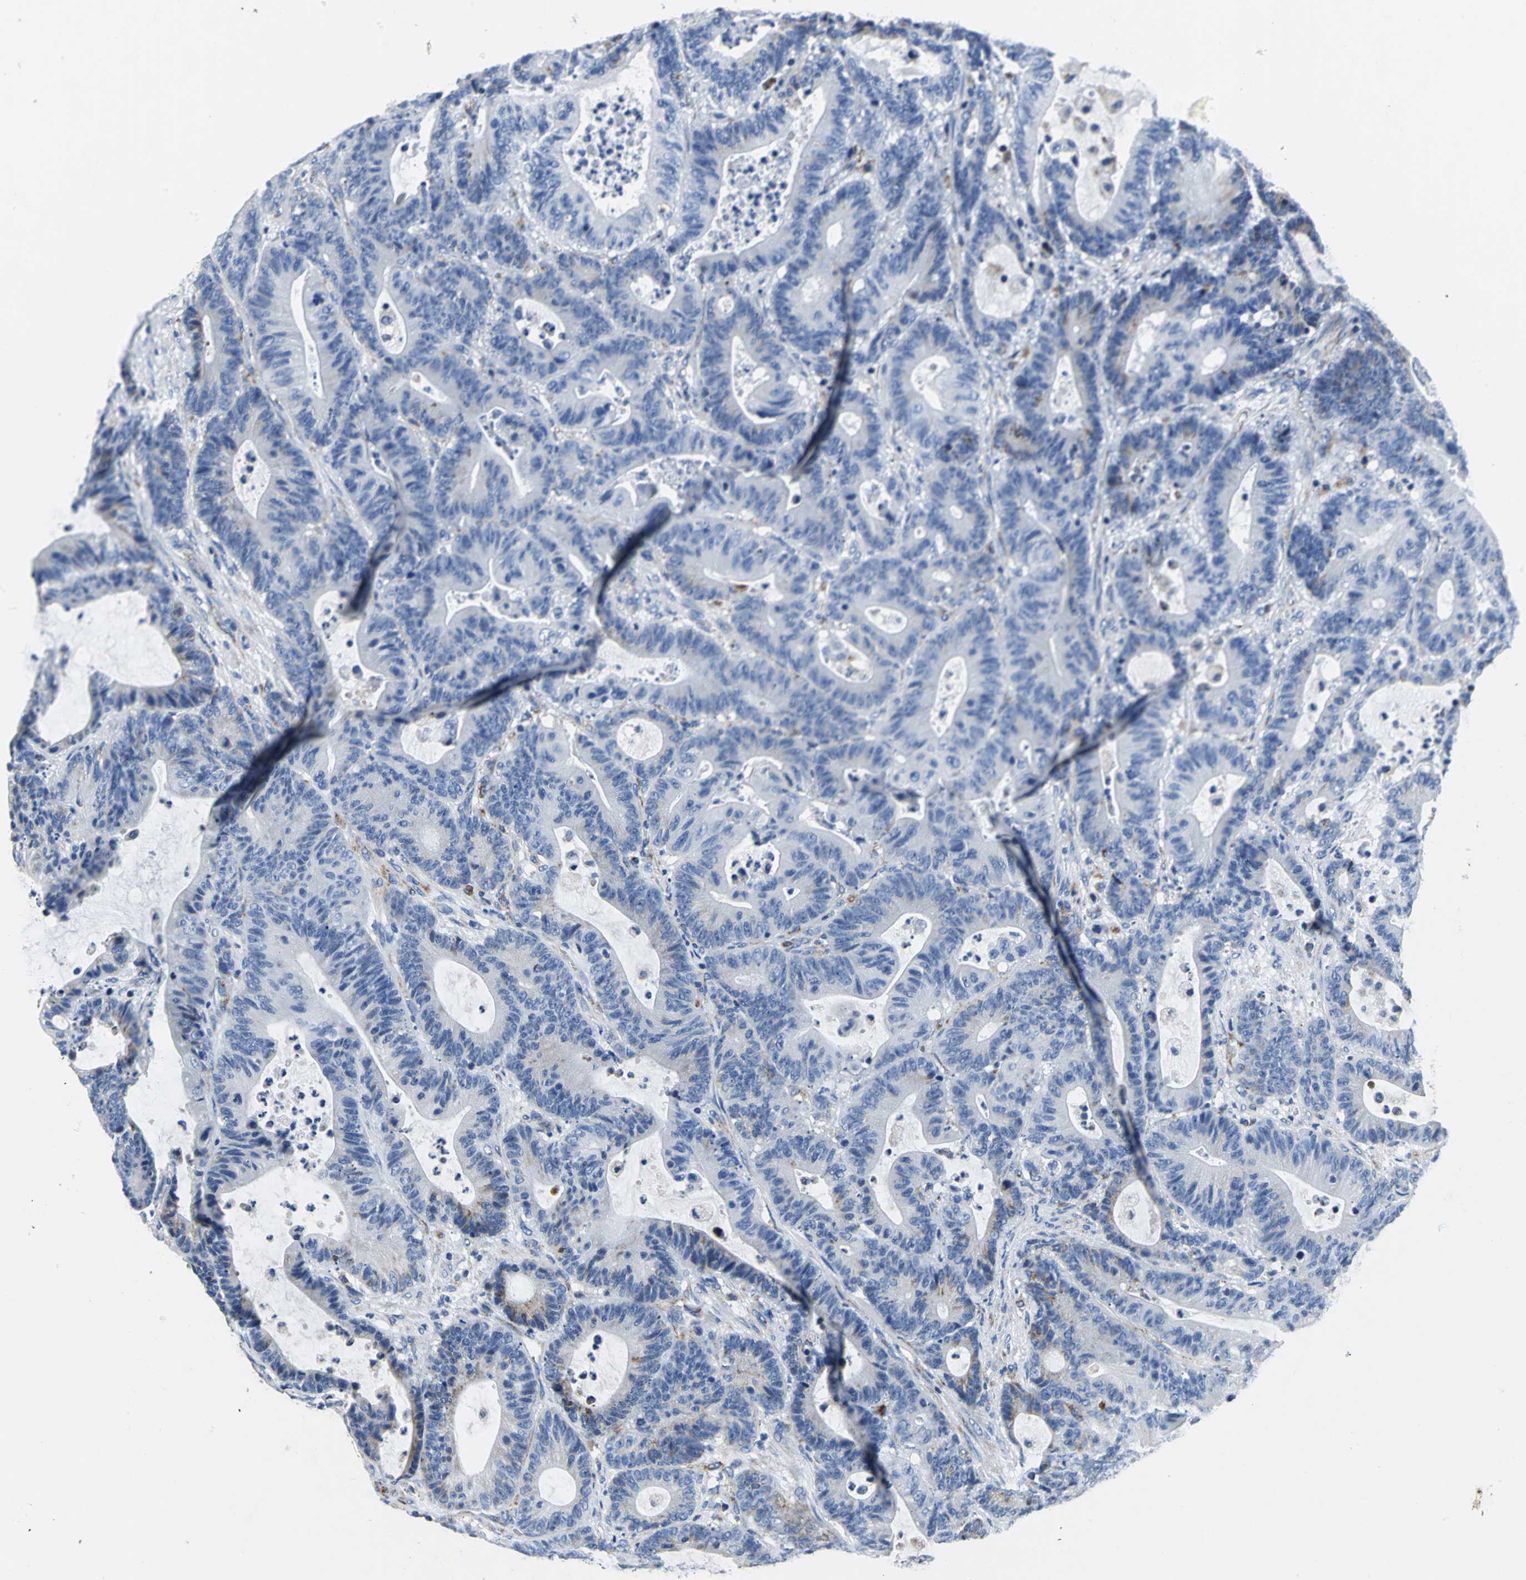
{"staining": {"intensity": "weak", "quantity": ">75%", "location": "cytoplasmic/membranous"}, "tissue": "colorectal cancer", "cell_type": "Tumor cells", "image_type": "cancer", "snomed": [{"axis": "morphology", "description": "Adenocarcinoma, NOS"}, {"axis": "topography", "description": "Colon"}], "caption": "Weak cytoplasmic/membranous staining for a protein is seen in about >75% of tumor cells of adenocarcinoma (colorectal) using immunohistochemistry.", "gene": "IFI6", "patient": {"sex": "female", "age": 84}}